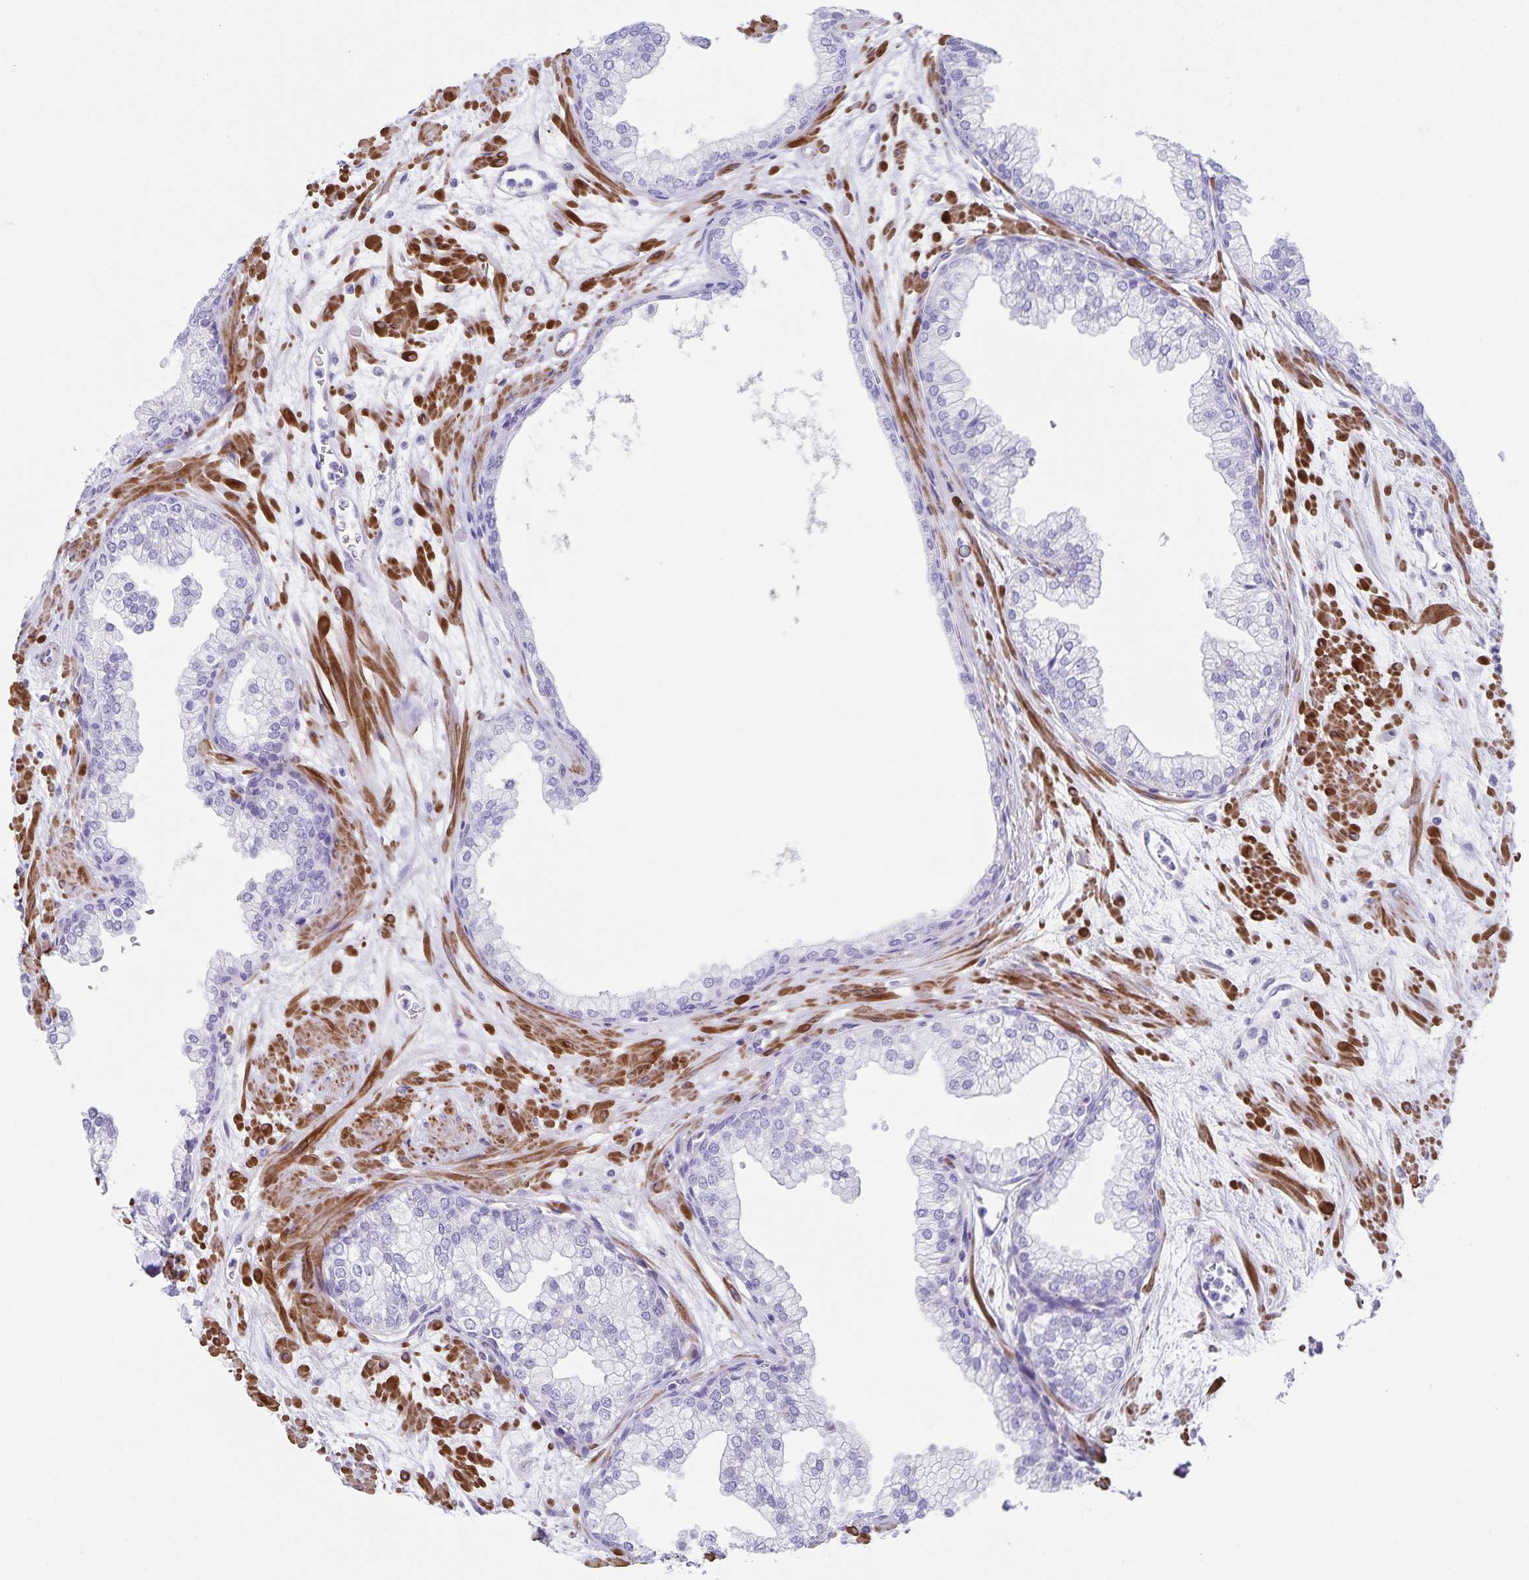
{"staining": {"intensity": "negative", "quantity": "none", "location": "none"}, "tissue": "prostate", "cell_type": "Glandular cells", "image_type": "normal", "snomed": [{"axis": "morphology", "description": "Normal tissue, NOS"}, {"axis": "topography", "description": "Prostate"}, {"axis": "topography", "description": "Peripheral nerve tissue"}], "caption": "Immunohistochemical staining of benign human prostate demonstrates no significant expression in glandular cells.", "gene": "SYNM", "patient": {"sex": "male", "age": 61}}